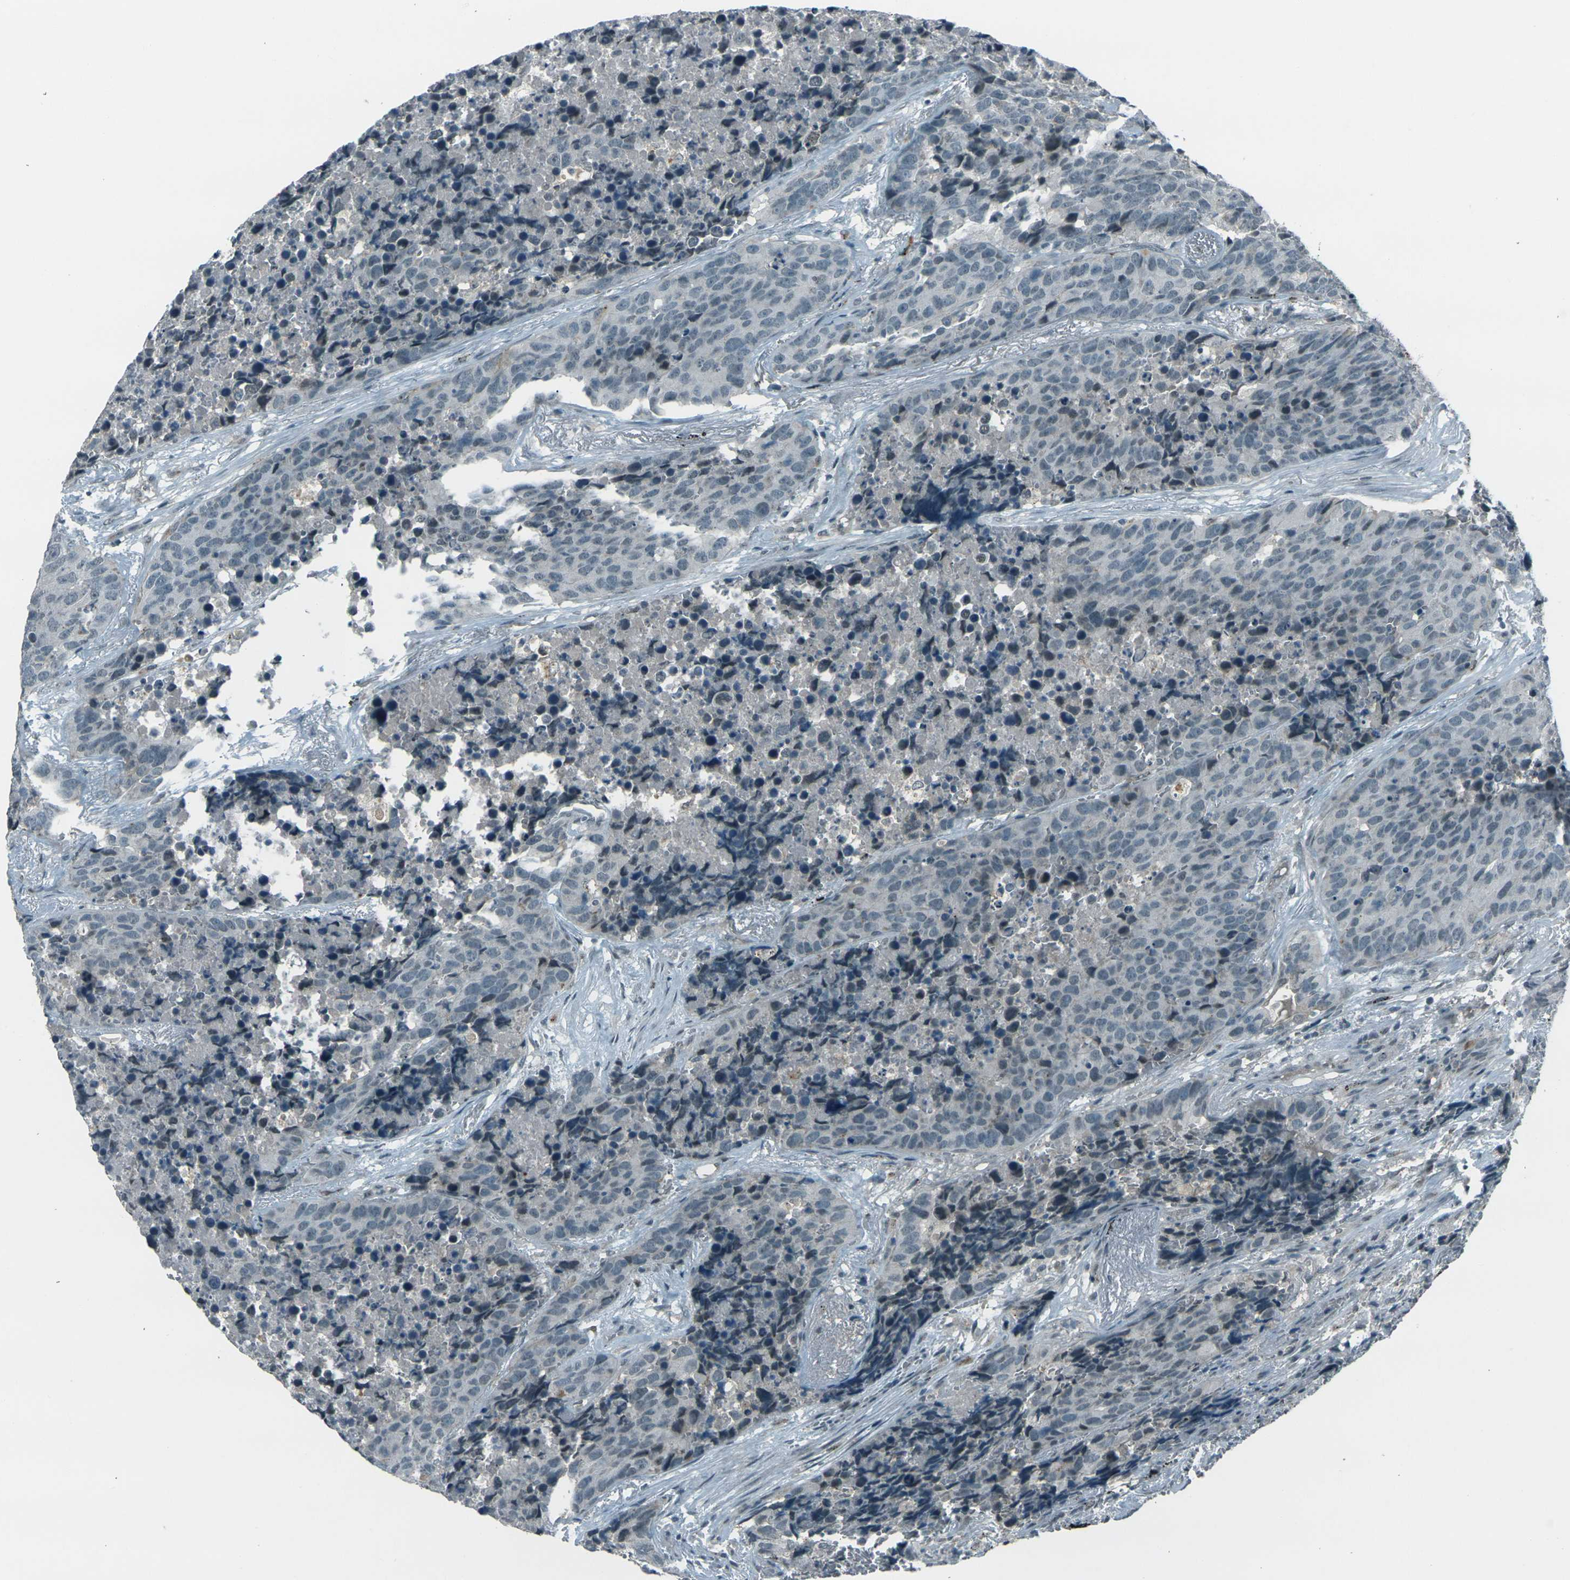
{"staining": {"intensity": "negative", "quantity": "none", "location": "none"}, "tissue": "carcinoid", "cell_type": "Tumor cells", "image_type": "cancer", "snomed": [{"axis": "morphology", "description": "Carcinoid, malignant, NOS"}, {"axis": "topography", "description": "Lung"}], "caption": "High magnification brightfield microscopy of carcinoid stained with DAB (brown) and counterstained with hematoxylin (blue): tumor cells show no significant positivity. (Stains: DAB (3,3'-diaminobenzidine) immunohistochemistry with hematoxylin counter stain, Microscopy: brightfield microscopy at high magnification).", "gene": "GPR19", "patient": {"sex": "male", "age": 60}}